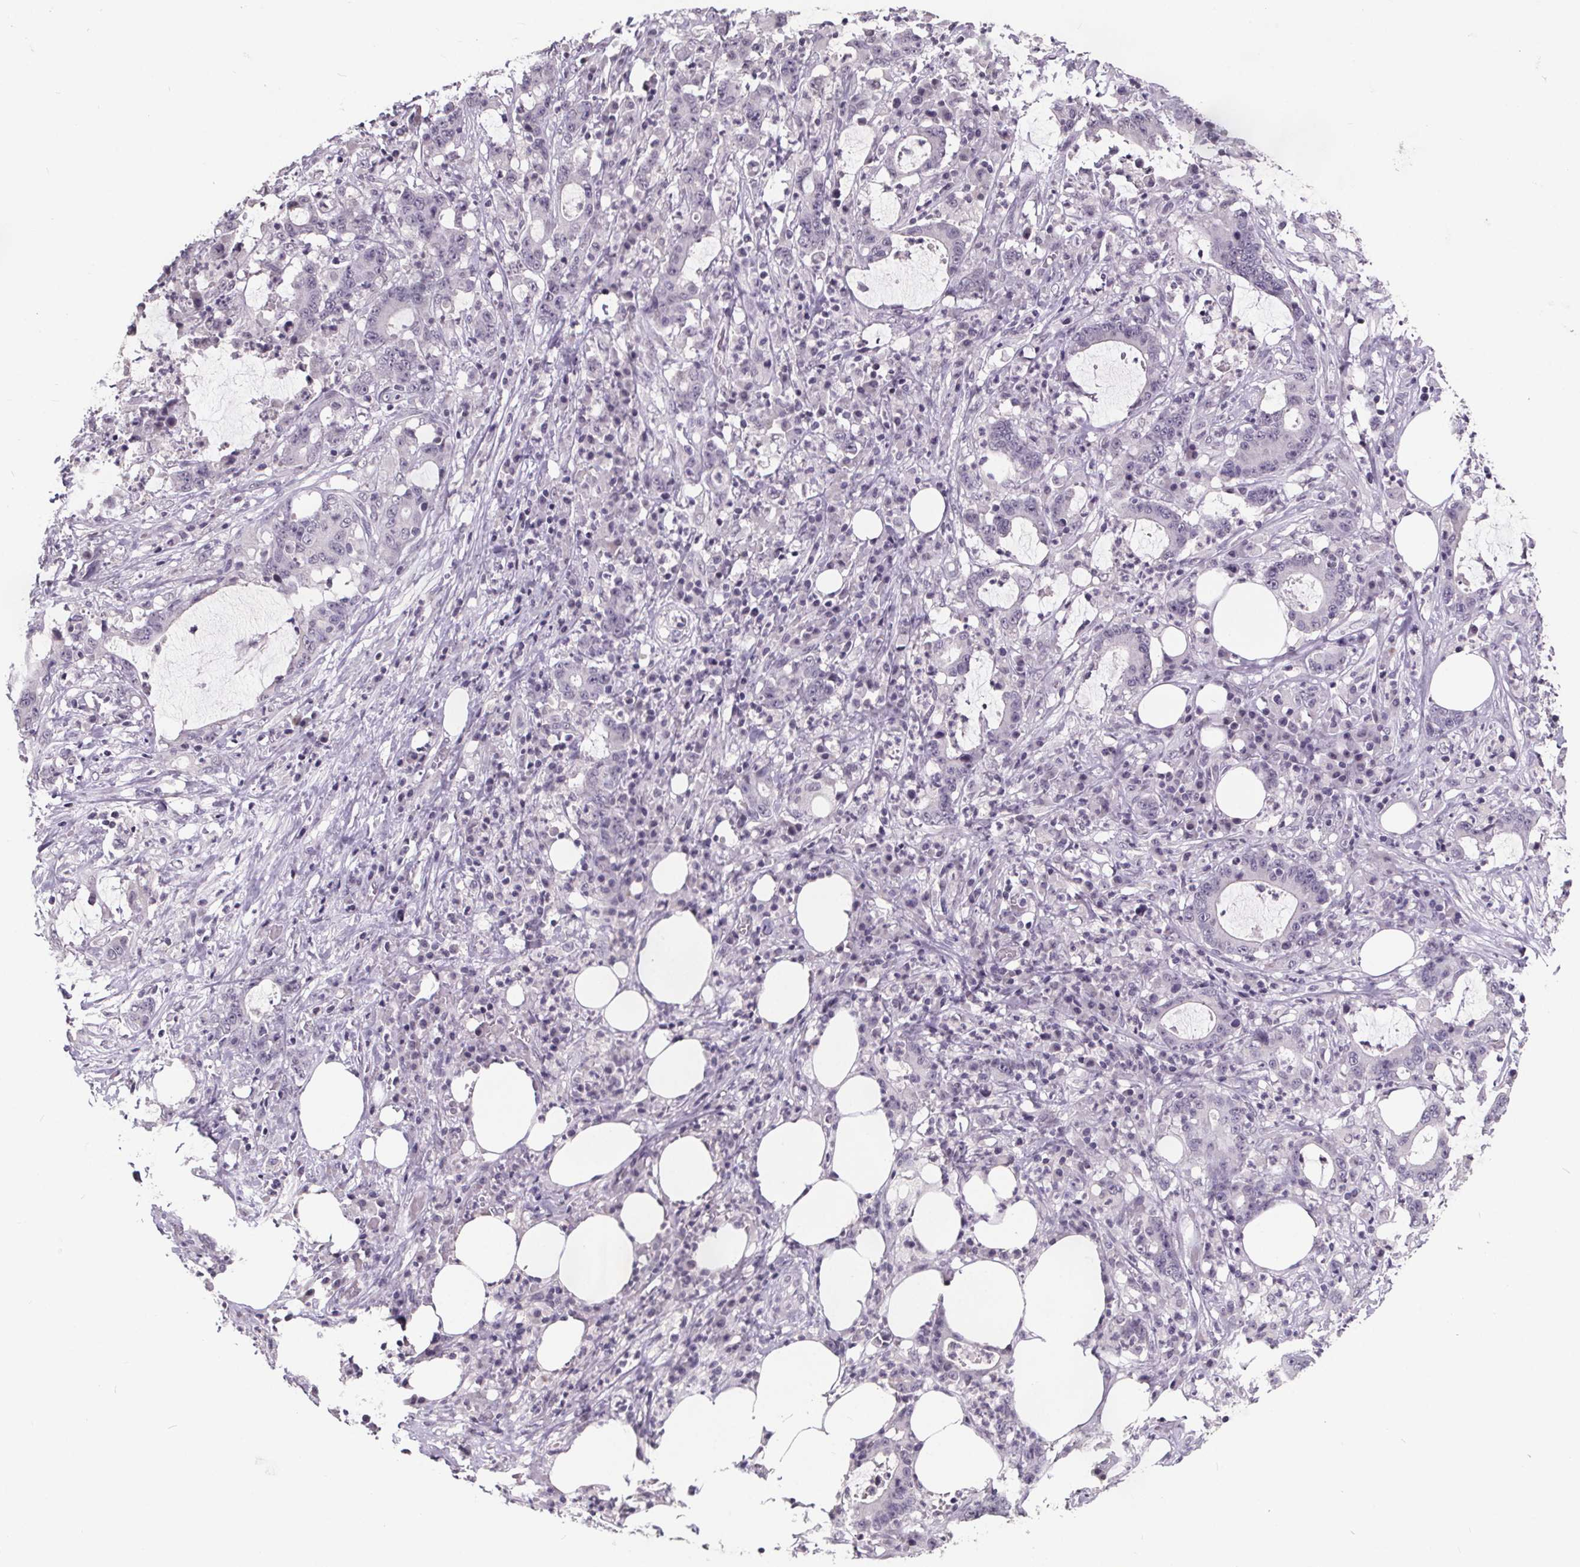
{"staining": {"intensity": "negative", "quantity": "none", "location": "none"}, "tissue": "stomach cancer", "cell_type": "Tumor cells", "image_type": "cancer", "snomed": [{"axis": "morphology", "description": "Adenocarcinoma, NOS"}, {"axis": "topography", "description": "Stomach, upper"}], "caption": "Tumor cells show no significant protein positivity in adenocarcinoma (stomach). (Stains: DAB immunohistochemistry (IHC) with hematoxylin counter stain, Microscopy: brightfield microscopy at high magnification).", "gene": "NKX6-1", "patient": {"sex": "male", "age": 68}}